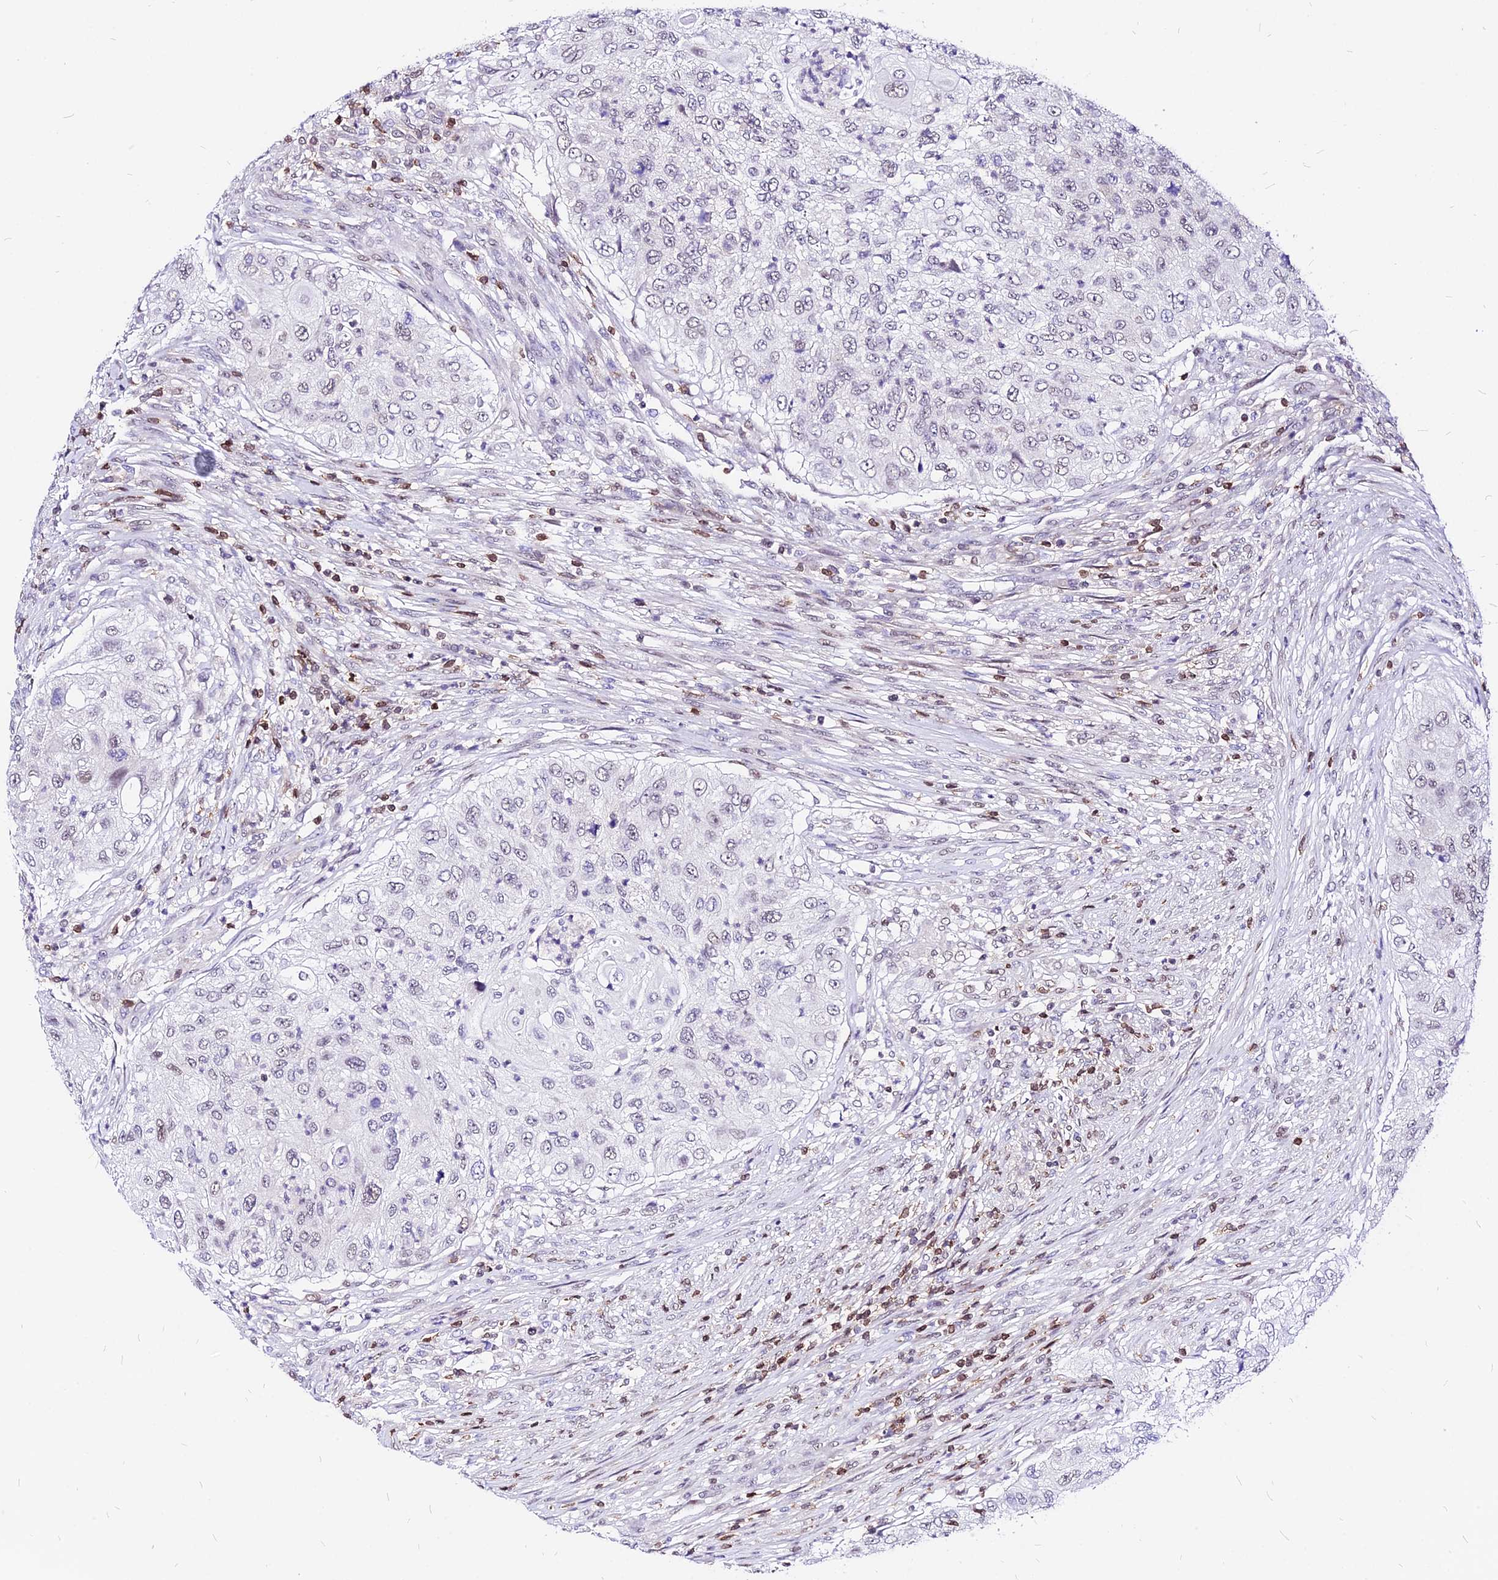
{"staining": {"intensity": "negative", "quantity": "none", "location": "none"}, "tissue": "urothelial cancer", "cell_type": "Tumor cells", "image_type": "cancer", "snomed": [{"axis": "morphology", "description": "Urothelial carcinoma, High grade"}, {"axis": "topography", "description": "Urinary bladder"}], "caption": "Tumor cells show no significant protein expression in urothelial carcinoma (high-grade).", "gene": "PAXX", "patient": {"sex": "female", "age": 60}}